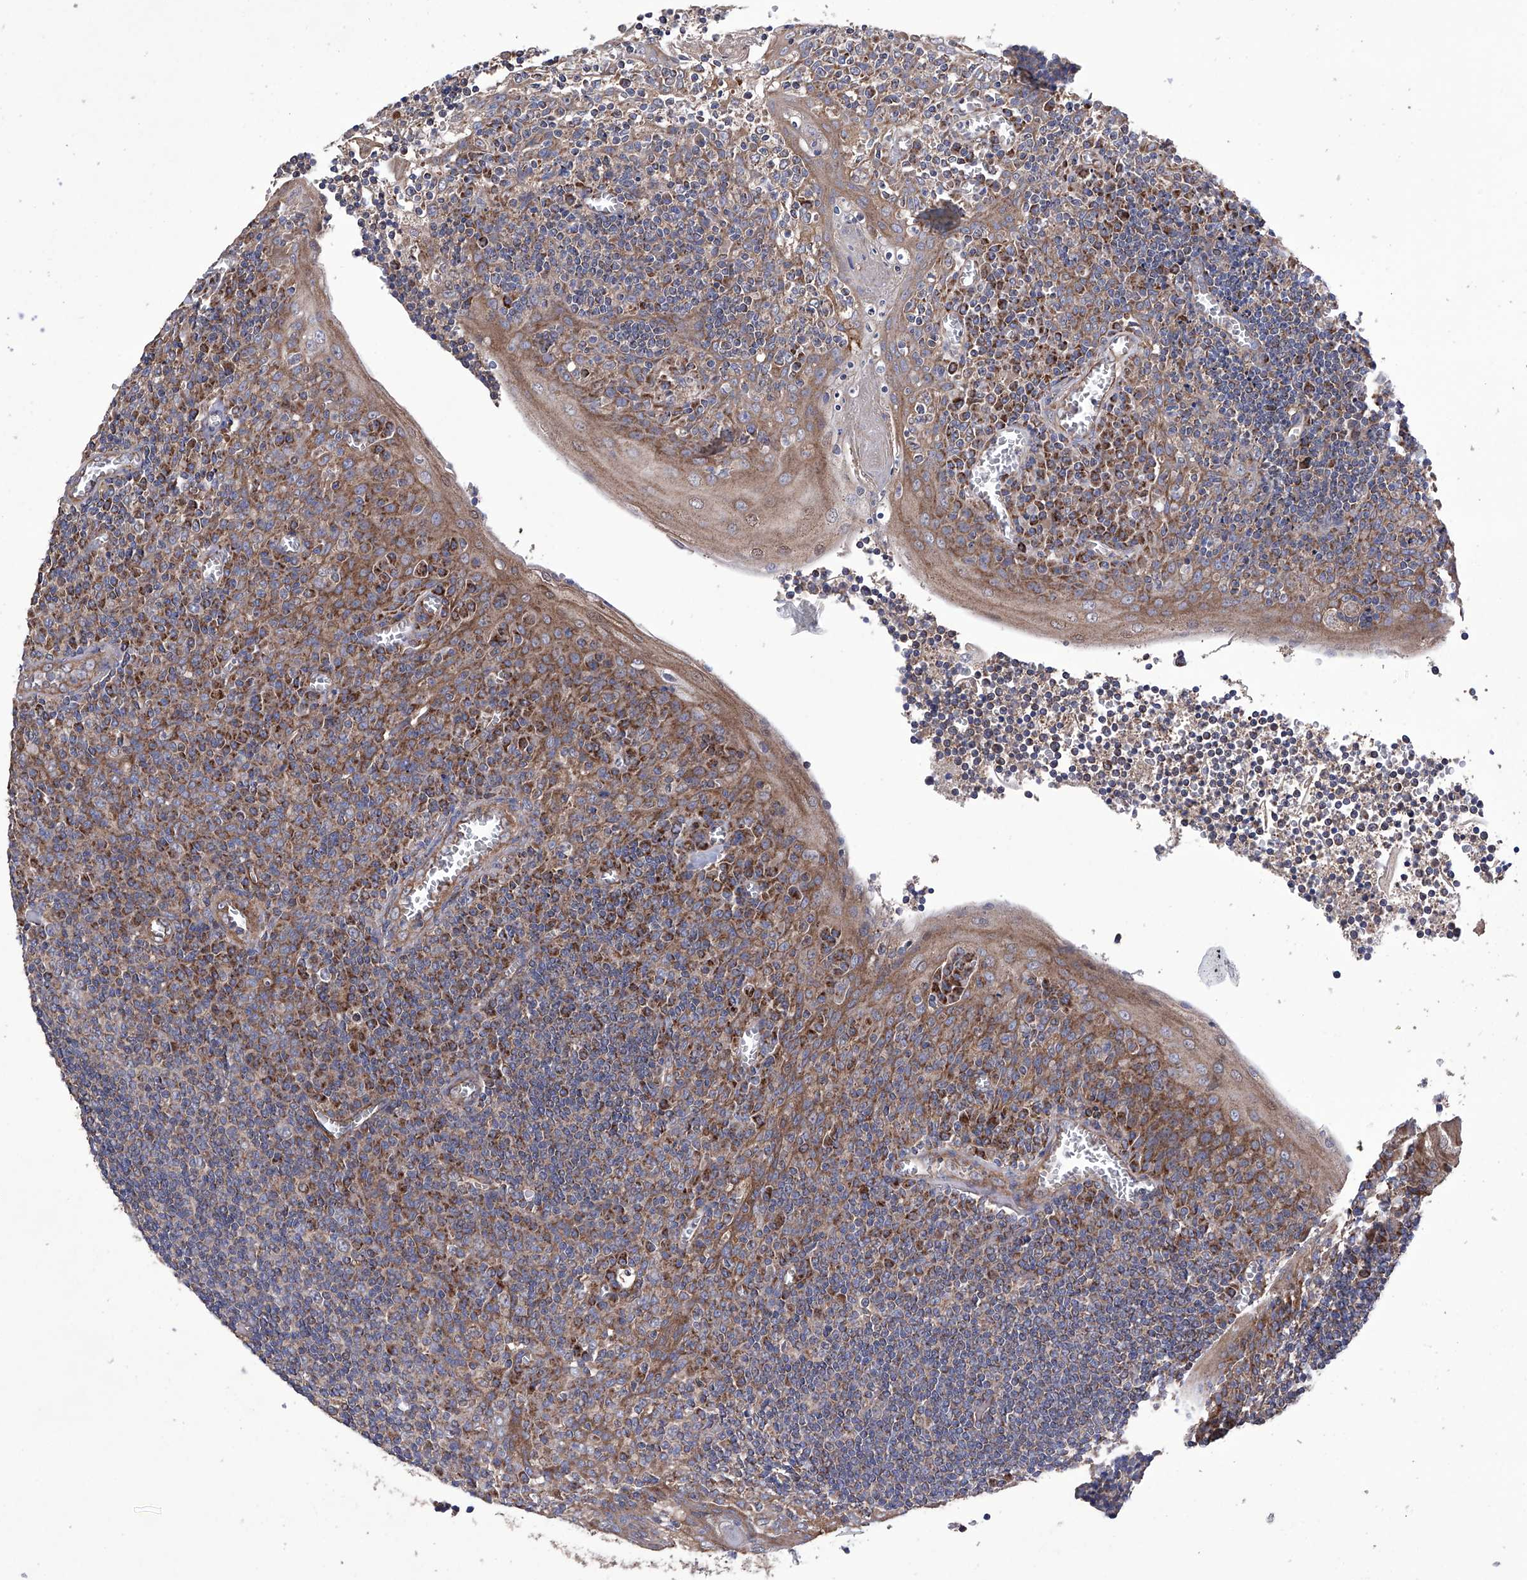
{"staining": {"intensity": "moderate", "quantity": "25%-75%", "location": "cytoplasmic/membranous"}, "tissue": "tonsil", "cell_type": "Germinal center cells", "image_type": "normal", "snomed": [{"axis": "morphology", "description": "Normal tissue, NOS"}, {"axis": "topography", "description": "Tonsil"}], "caption": "About 25%-75% of germinal center cells in unremarkable tonsil reveal moderate cytoplasmic/membranous protein staining as visualized by brown immunohistochemical staining.", "gene": "EFCAB2", "patient": {"sex": "male", "age": 27}}